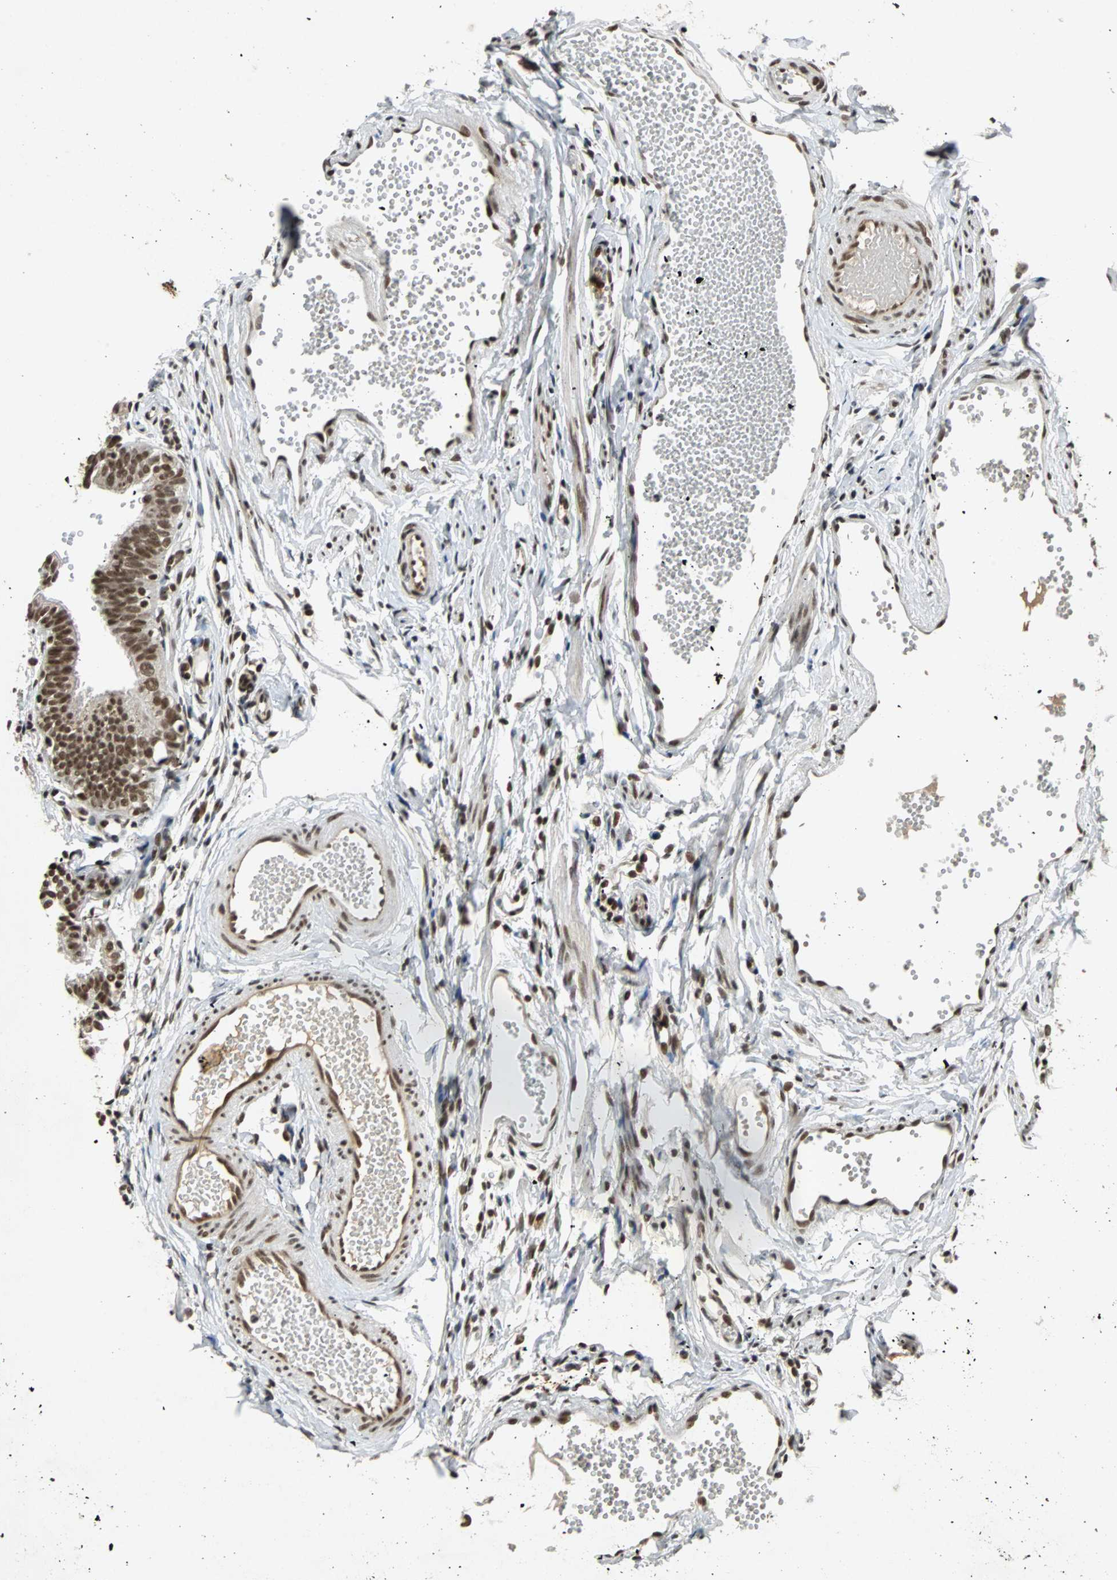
{"staining": {"intensity": "strong", "quantity": ">75%", "location": "nuclear"}, "tissue": "fallopian tube", "cell_type": "Glandular cells", "image_type": "normal", "snomed": [{"axis": "morphology", "description": "Normal tissue, NOS"}, {"axis": "topography", "description": "Fallopian tube"}, {"axis": "topography", "description": "Placenta"}], "caption": "Immunohistochemistry (IHC) (DAB (3,3'-diaminobenzidine)) staining of benign human fallopian tube displays strong nuclear protein expression in approximately >75% of glandular cells. Nuclei are stained in blue.", "gene": "TAF5", "patient": {"sex": "female", "age": 34}}